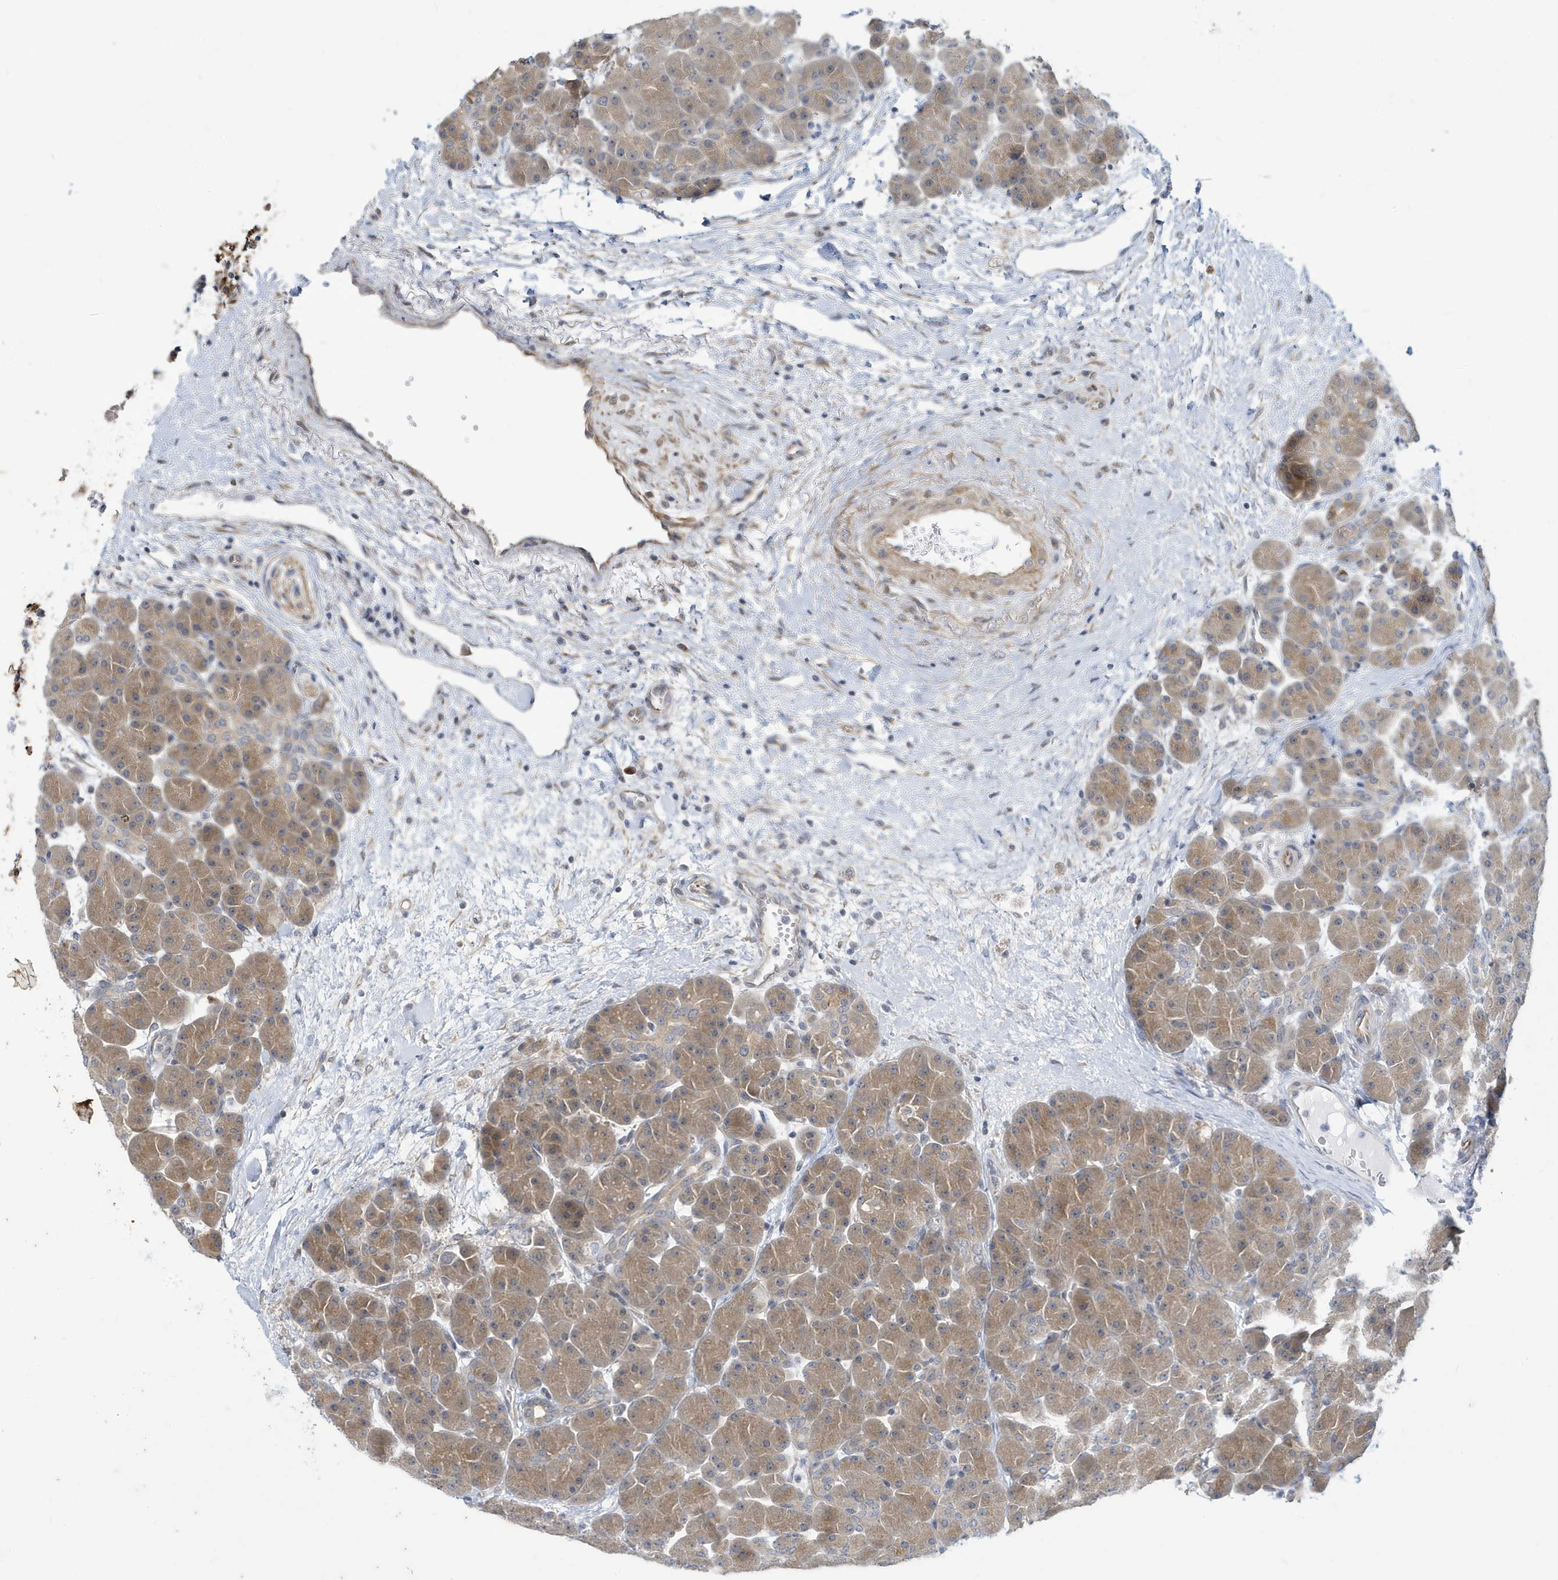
{"staining": {"intensity": "moderate", "quantity": ">75%", "location": "cytoplasmic/membranous"}, "tissue": "pancreas", "cell_type": "Exocrine glandular cells", "image_type": "normal", "snomed": [{"axis": "morphology", "description": "Normal tissue, NOS"}, {"axis": "topography", "description": "Pancreas"}], "caption": "A brown stain shows moderate cytoplasmic/membranous staining of a protein in exocrine glandular cells of normal pancreas. (DAB (3,3'-diaminobenzidine) IHC, brown staining for protein, blue staining for nuclei).", "gene": "ZNF654", "patient": {"sex": "male", "age": 66}}